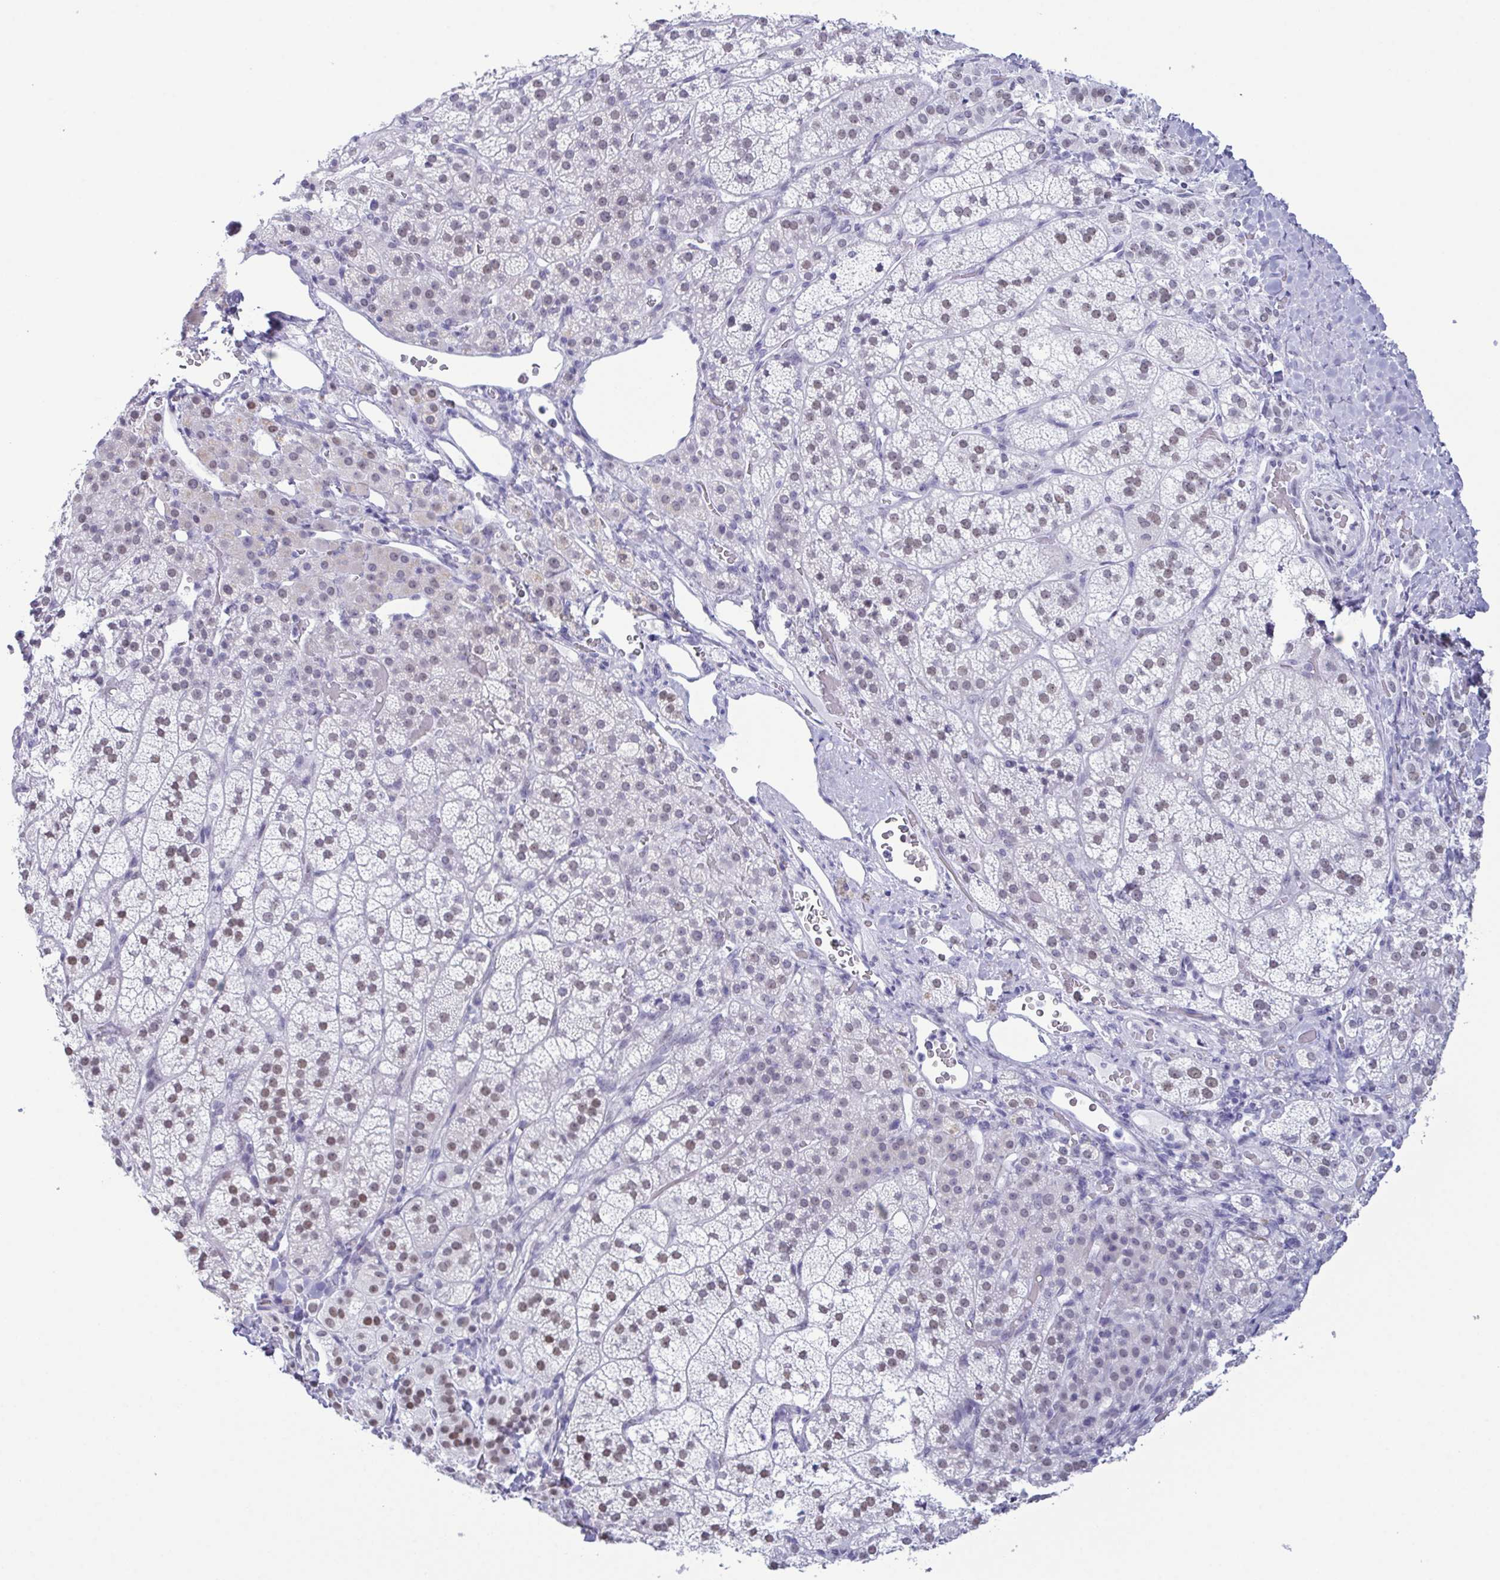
{"staining": {"intensity": "weak", "quantity": "25%-75%", "location": "nuclear"}, "tissue": "adrenal gland", "cell_type": "Glandular cells", "image_type": "normal", "snomed": [{"axis": "morphology", "description": "Normal tissue, NOS"}, {"axis": "topography", "description": "Adrenal gland"}], "caption": "Human adrenal gland stained with a brown dye shows weak nuclear positive expression in approximately 25%-75% of glandular cells.", "gene": "SUGP2", "patient": {"sex": "female", "age": 60}}